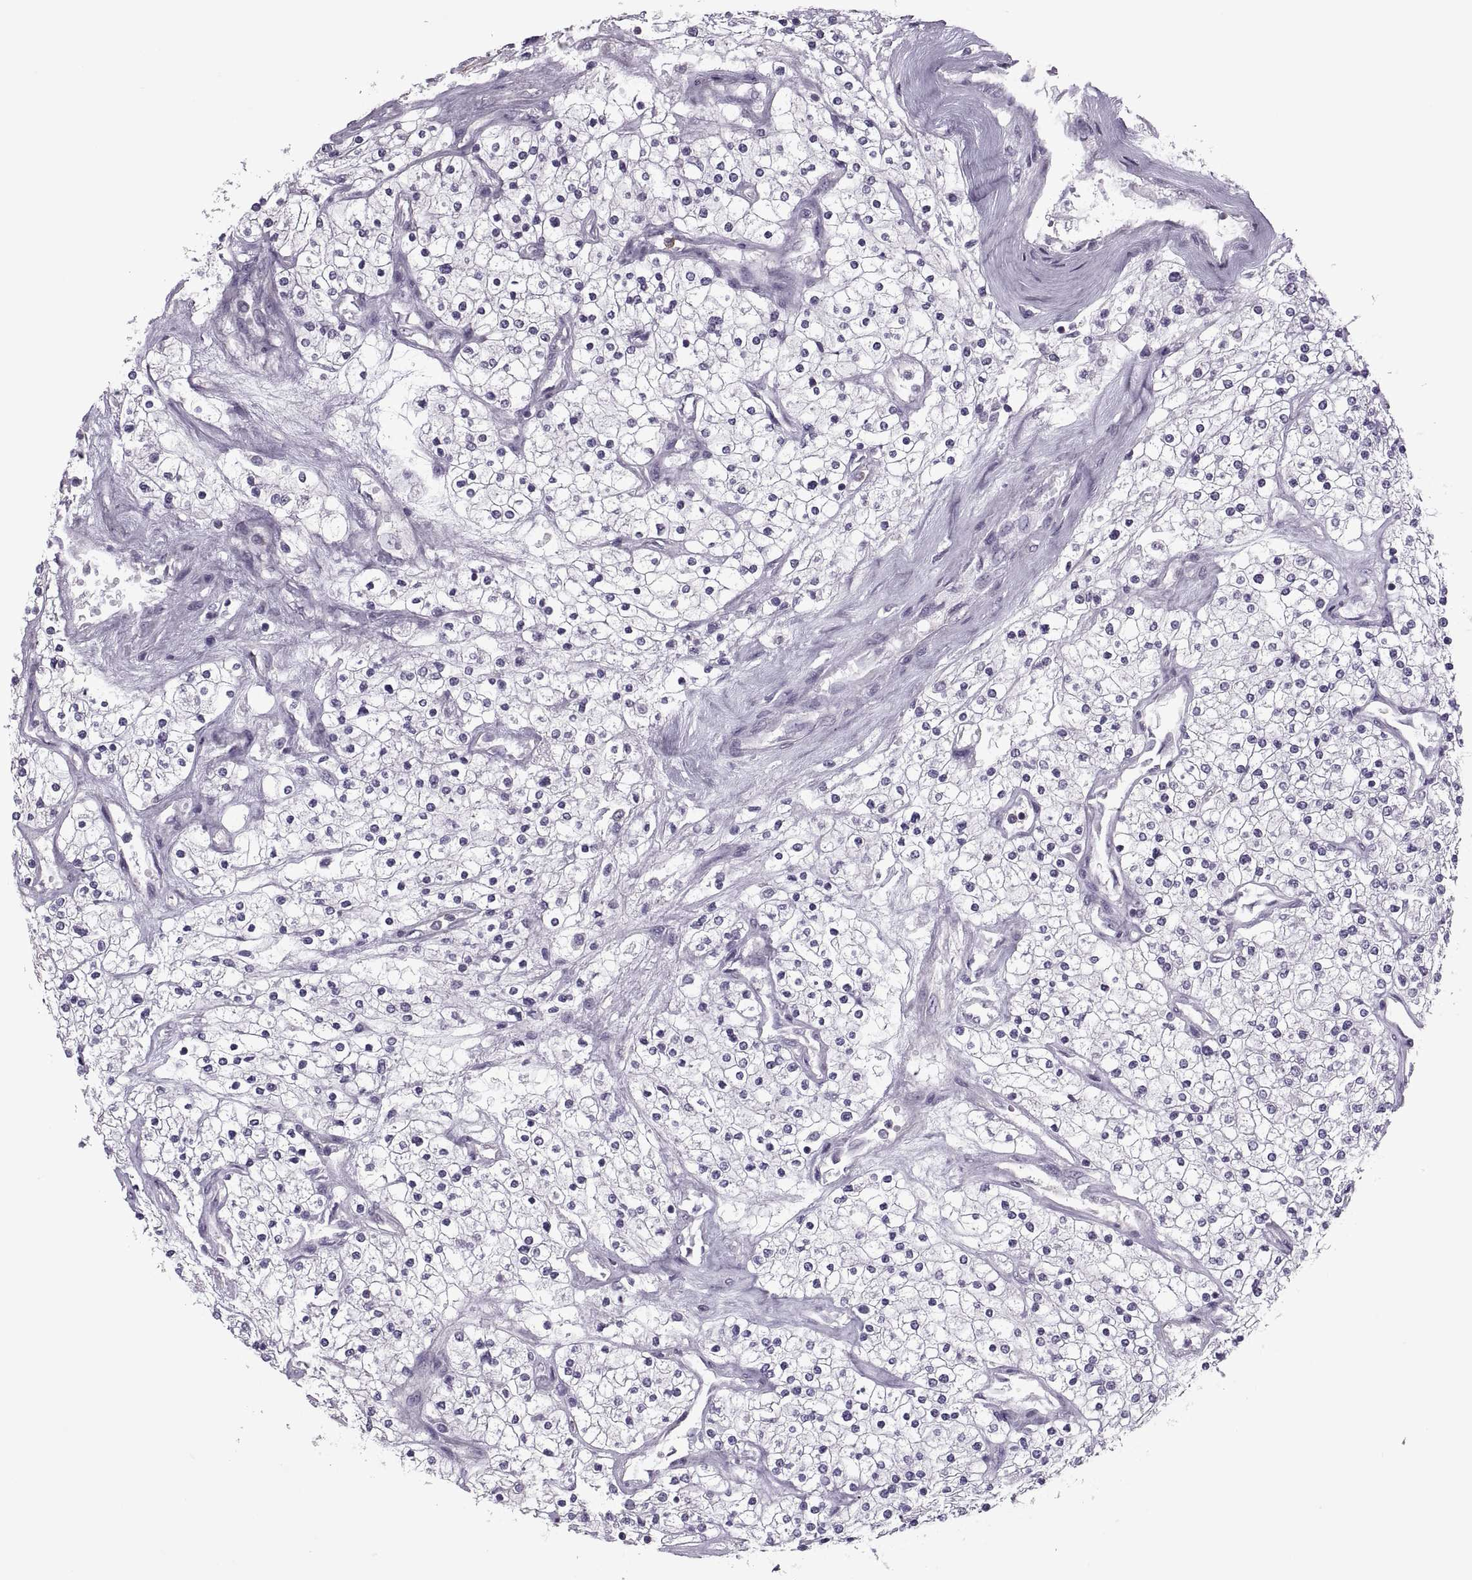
{"staining": {"intensity": "negative", "quantity": "none", "location": "none"}, "tissue": "renal cancer", "cell_type": "Tumor cells", "image_type": "cancer", "snomed": [{"axis": "morphology", "description": "Adenocarcinoma, NOS"}, {"axis": "topography", "description": "Kidney"}], "caption": "Photomicrograph shows no significant protein staining in tumor cells of renal cancer (adenocarcinoma). The staining was performed using DAB (3,3'-diaminobenzidine) to visualize the protein expression in brown, while the nuclei were stained in blue with hematoxylin (Magnification: 20x).", "gene": "PABPC1", "patient": {"sex": "male", "age": 80}}